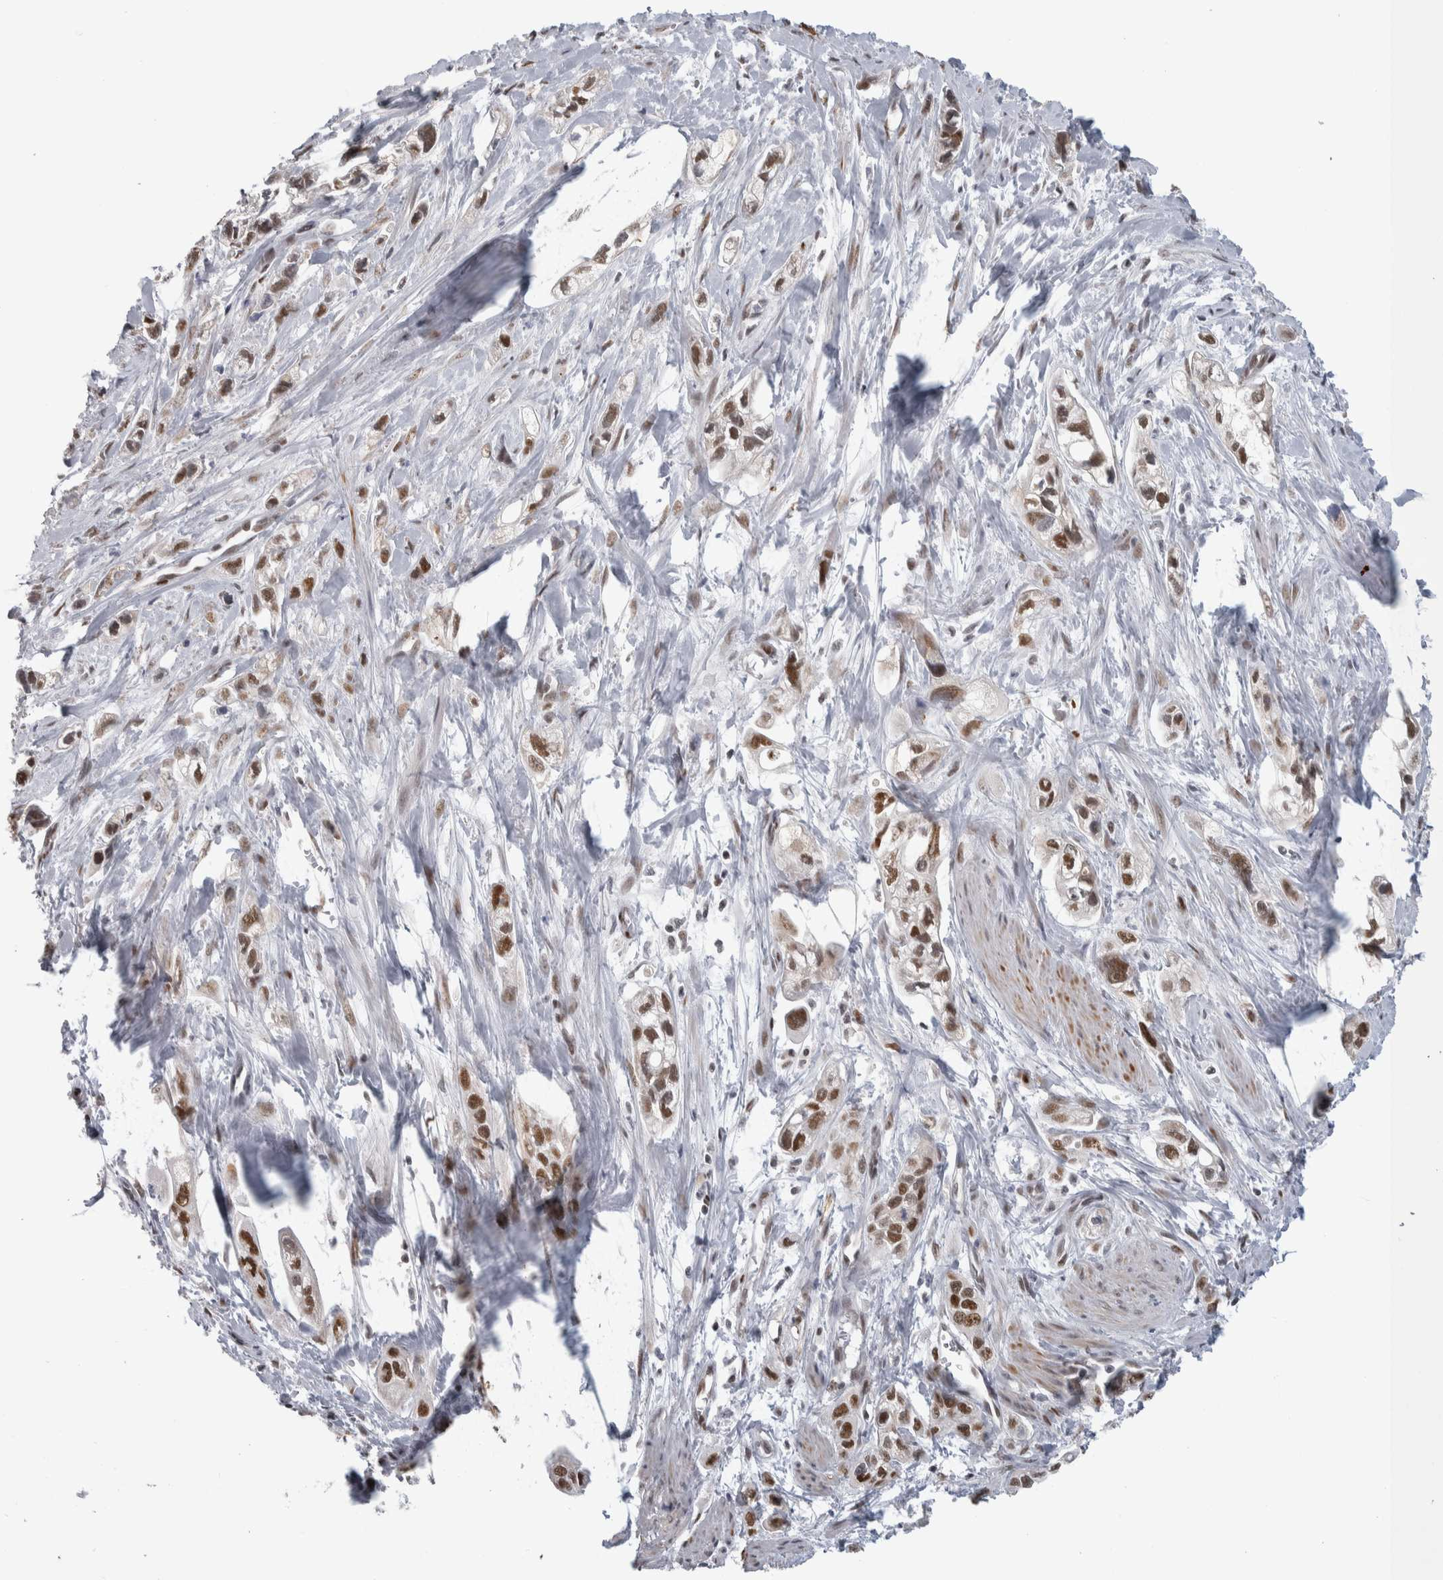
{"staining": {"intensity": "strong", "quantity": ">75%", "location": "nuclear"}, "tissue": "pancreatic cancer", "cell_type": "Tumor cells", "image_type": "cancer", "snomed": [{"axis": "morphology", "description": "Adenocarcinoma, NOS"}, {"axis": "topography", "description": "Pancreas"}], "caption": "Immunohistochemistry (IHC) of human pancreatic cancer (adenocarcinoma) exhibits high levels of strong nuclear positivity in approximately >75% of tumor cells.", "gene": "HEXIM2", "patient": {"sex": "male", "age": 74}}